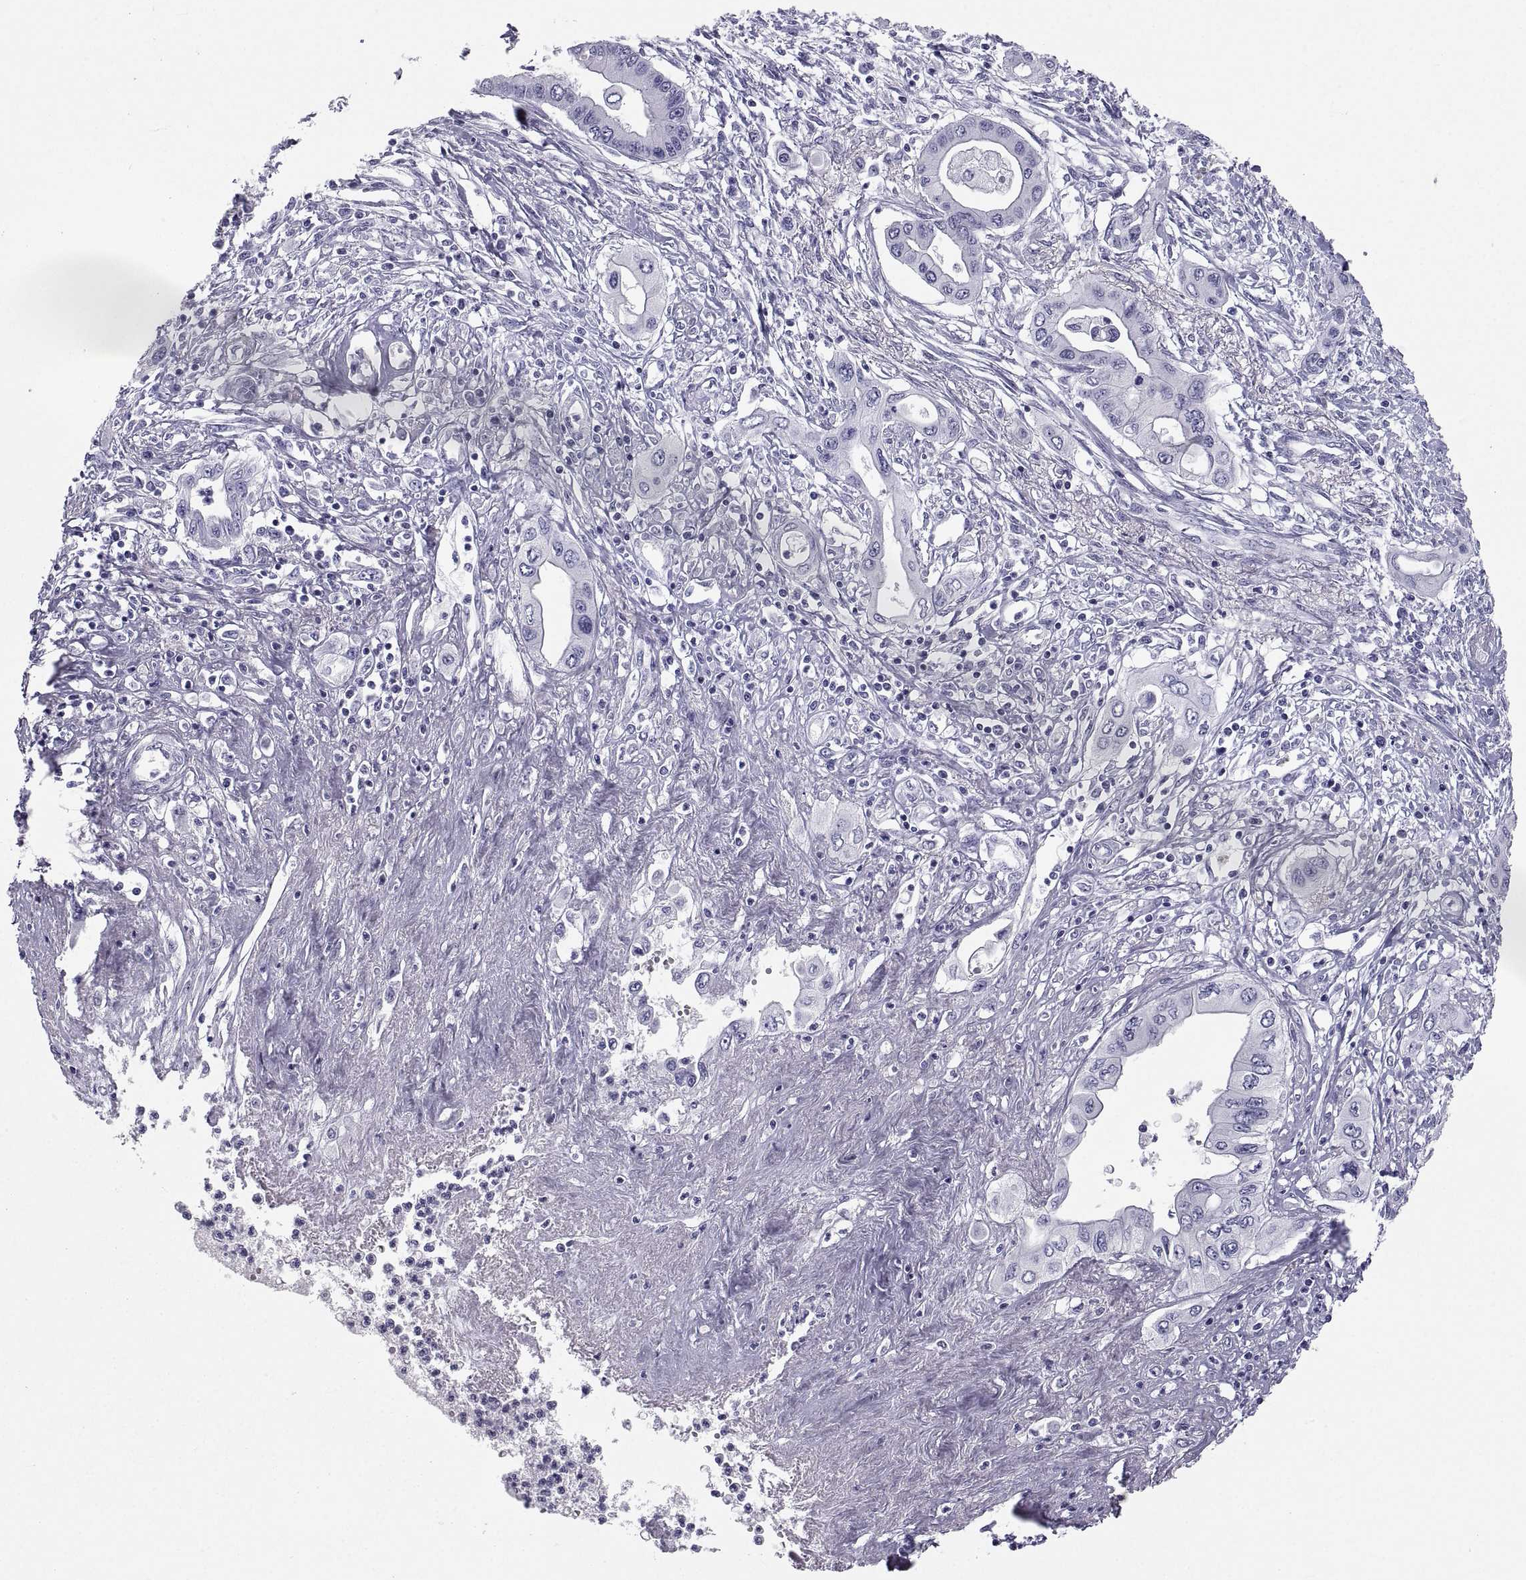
{"staining": {"intensity": "negative", "quantity": "none", "location": "none"}, "tissue": "pancreatic cancer", "cell_type": "Tumor cells", "image_type": "cancer", "snomed": [{"axis": "morphology", "description": "Adenocarcinoma, NOS"}, {"axis": "topography", "description": "Pancreas"}], "caption": "Photomicrograph shows no significant protein staining in tumor cells of adenocarcinoma (pancreatic).", "gene": "PCSK1N", "patient": {"sex": "female", "age": 62}}